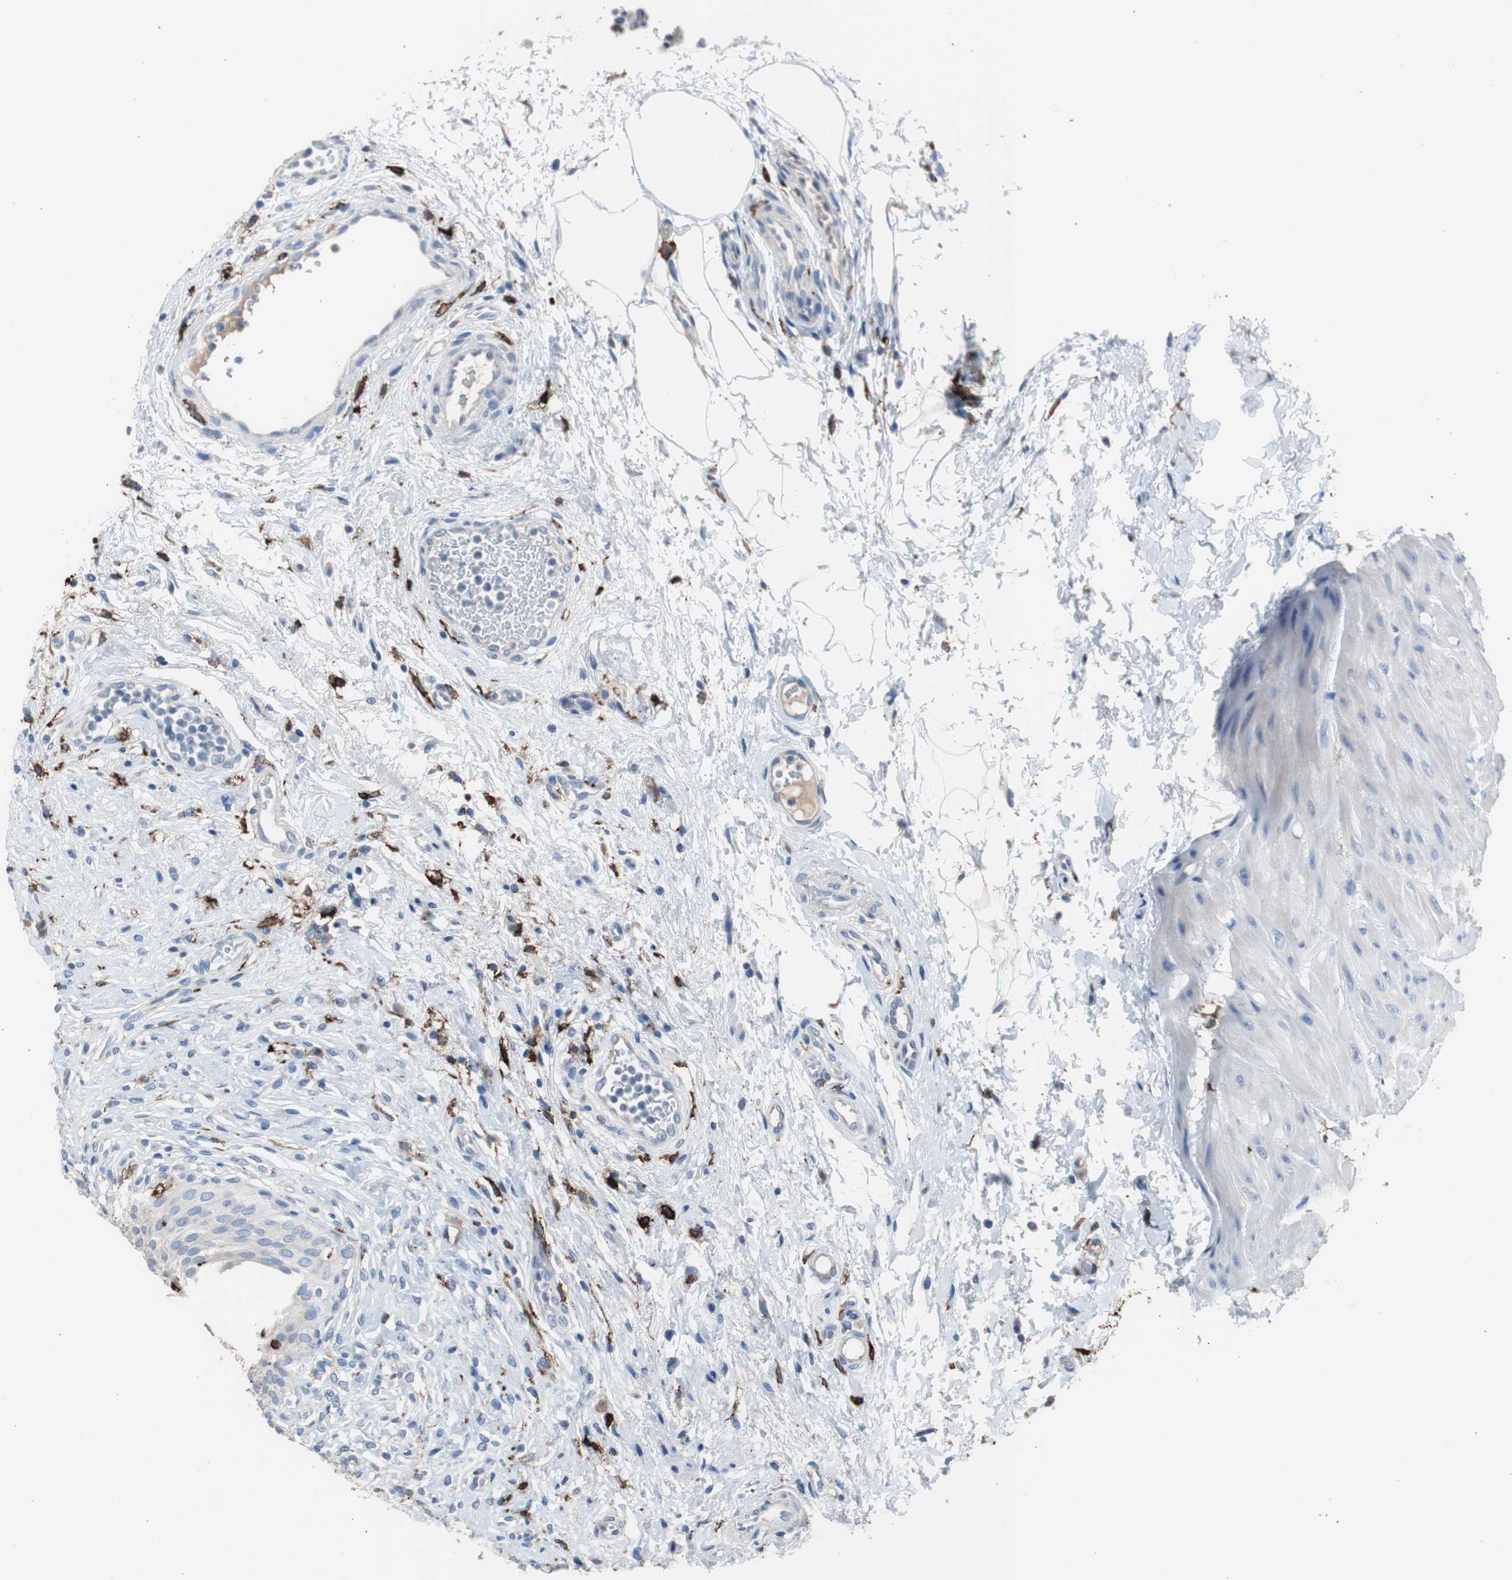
{"staining": {"intensity": "negative", "quantity": "none", "location": "none"}, "tissue": "urinary bladder", "cell_type": "Urothelial cells", "image_type": "normal", "snomed": [{"axis": "morphology", "description": "Normal tissue, NOS"}, {"axis": "morphology", "description": "Urothelial carcinoma, High grade"}, {"axis": "topography", "description": "Urinary bladder"}], "caption": "This is a image of IHC staining of unremarkable urinary bladder, which shows no expression in urothelial cells.", "gene": "FCGR2B", "patient": {"sex": "male", "age": 46}}